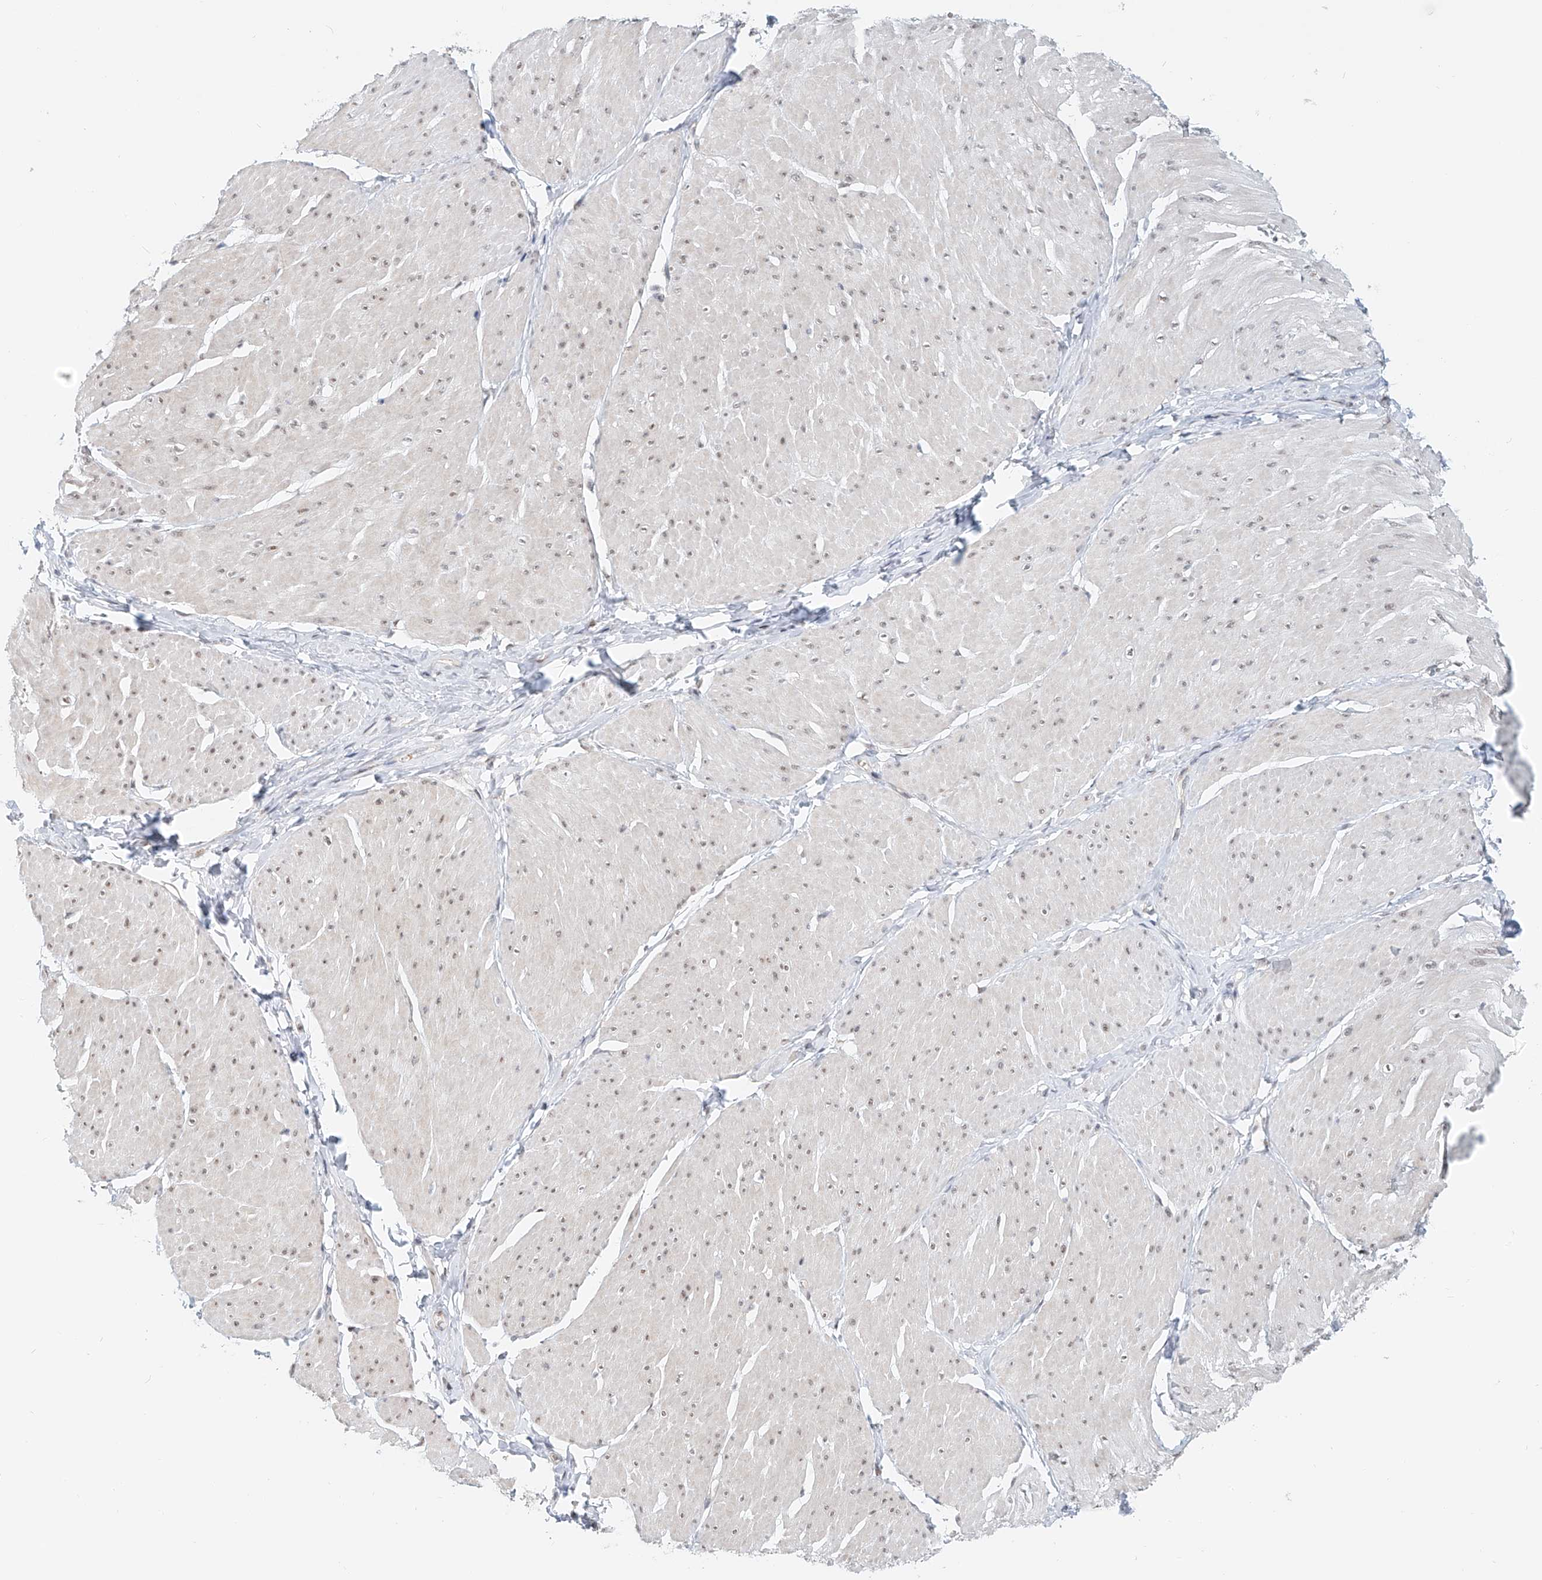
{"staining": {"intensity": "weak", "quantity": "25%-75%", "location": "nuclear"}, "tissue": "smooth muscle", "cell_type": "Smooth muscle cells", "image_type": "normal", "snomed": [{"axis": "morphology", "description": "Urothelial carcinoma, High grade"}, {"axis": "topography", "description": "Urinary bladder"}], "caption": "This photomicrograph demonstrates IHC staining of benign smooth muscle, with low weak nuclear staining in about 25%-75% of smooth muscle cells.", "gene": "SASH1", "patient": {"sex": "male", "age": 46}}